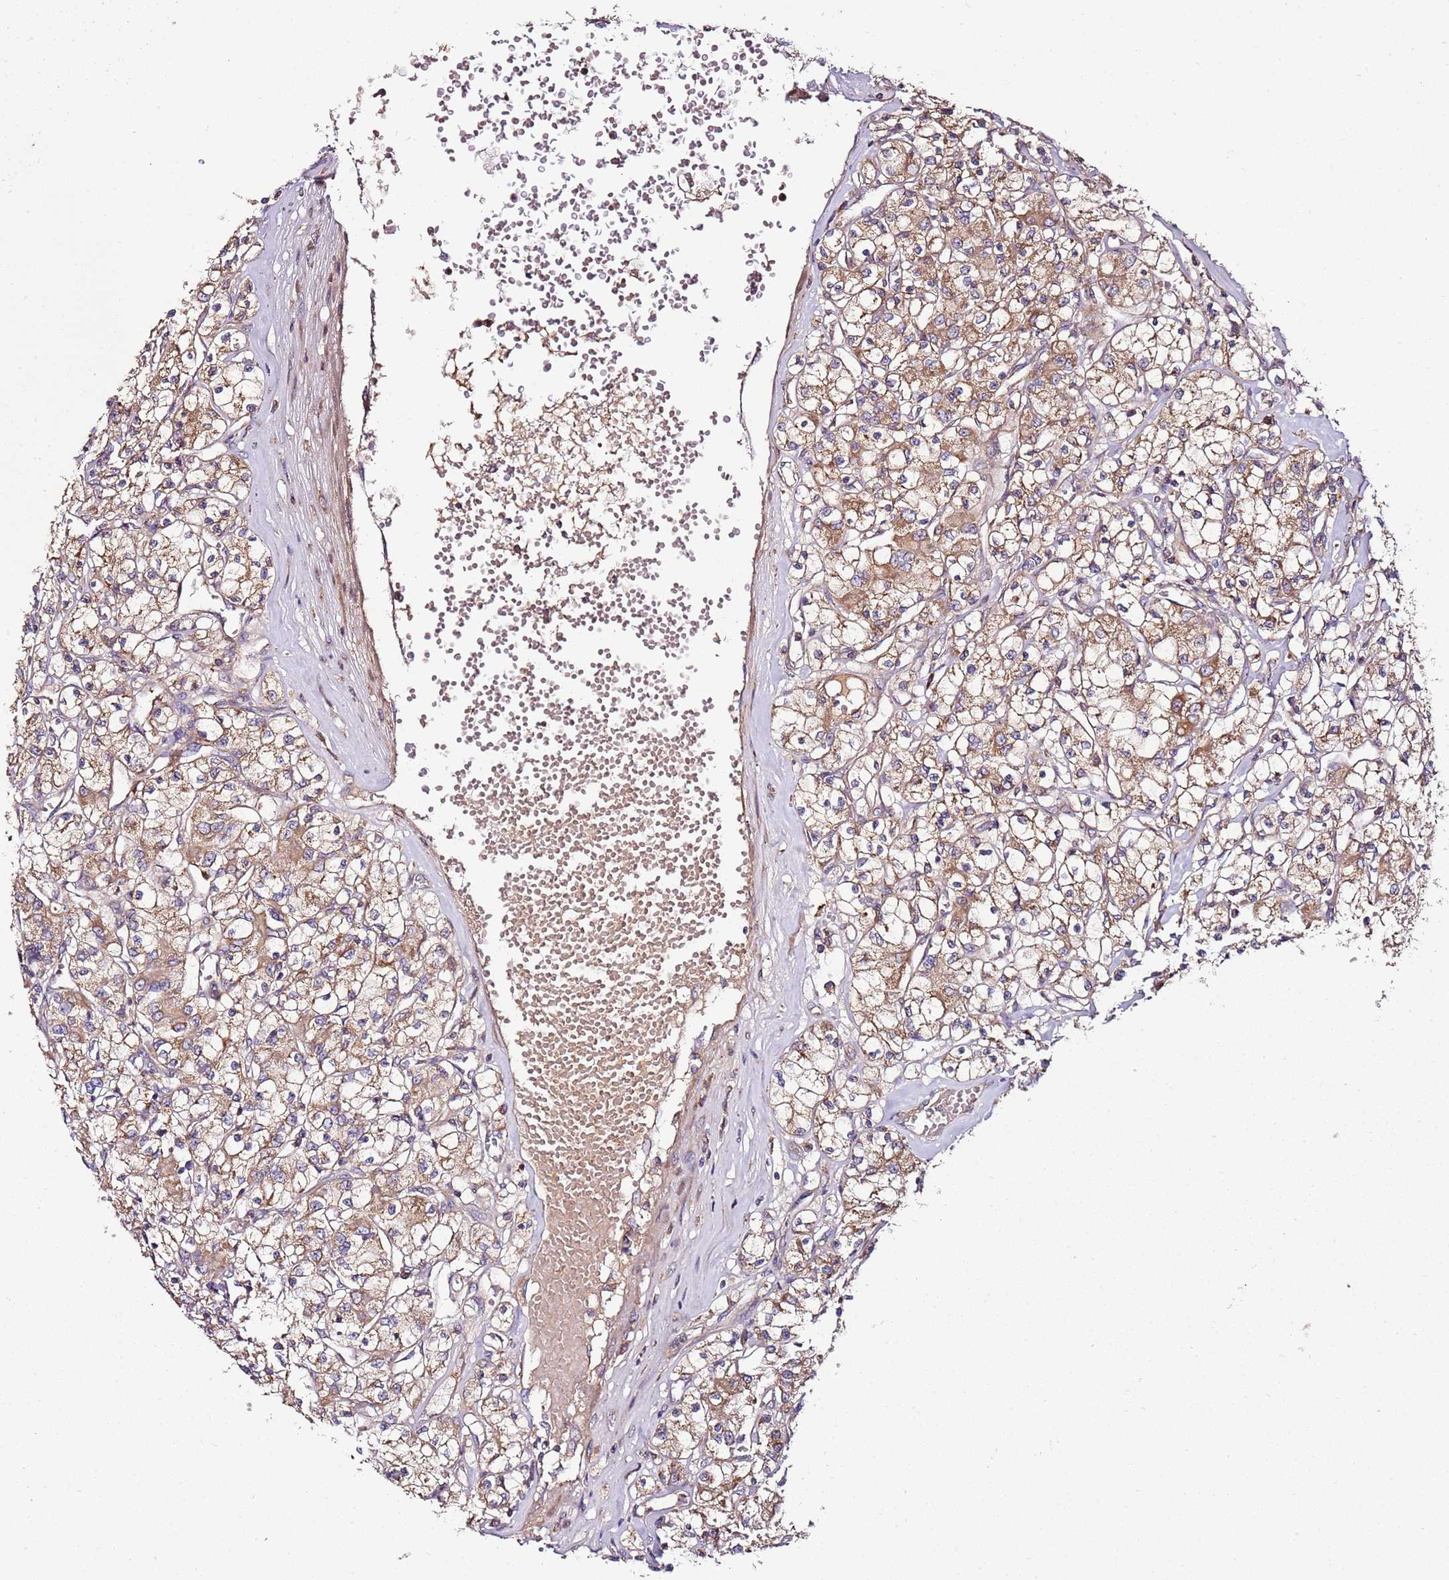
{"staining": {"intensity": "moderate", "quantity": ">75%", "location": "cytoplasmic/membranous"}, "tissue": "renal cancer", "cell_type": "Tumor cells", "image_type": "cancer", "snomed": [{"axis": "morphology", "description": "Adenocarcinoma, NOS"}, {"axis": "topography", "description": "Kidney"}], "caption": "Immunohistochemistry image of human renal cancer stained for a protein (brown), which exhibits medium levels of moderate cytoplasmic/membranous expression in about >75% of tumor cells.", "gene": "KRTAP21-3", "patient": {"sex": "female", "age": 59}}